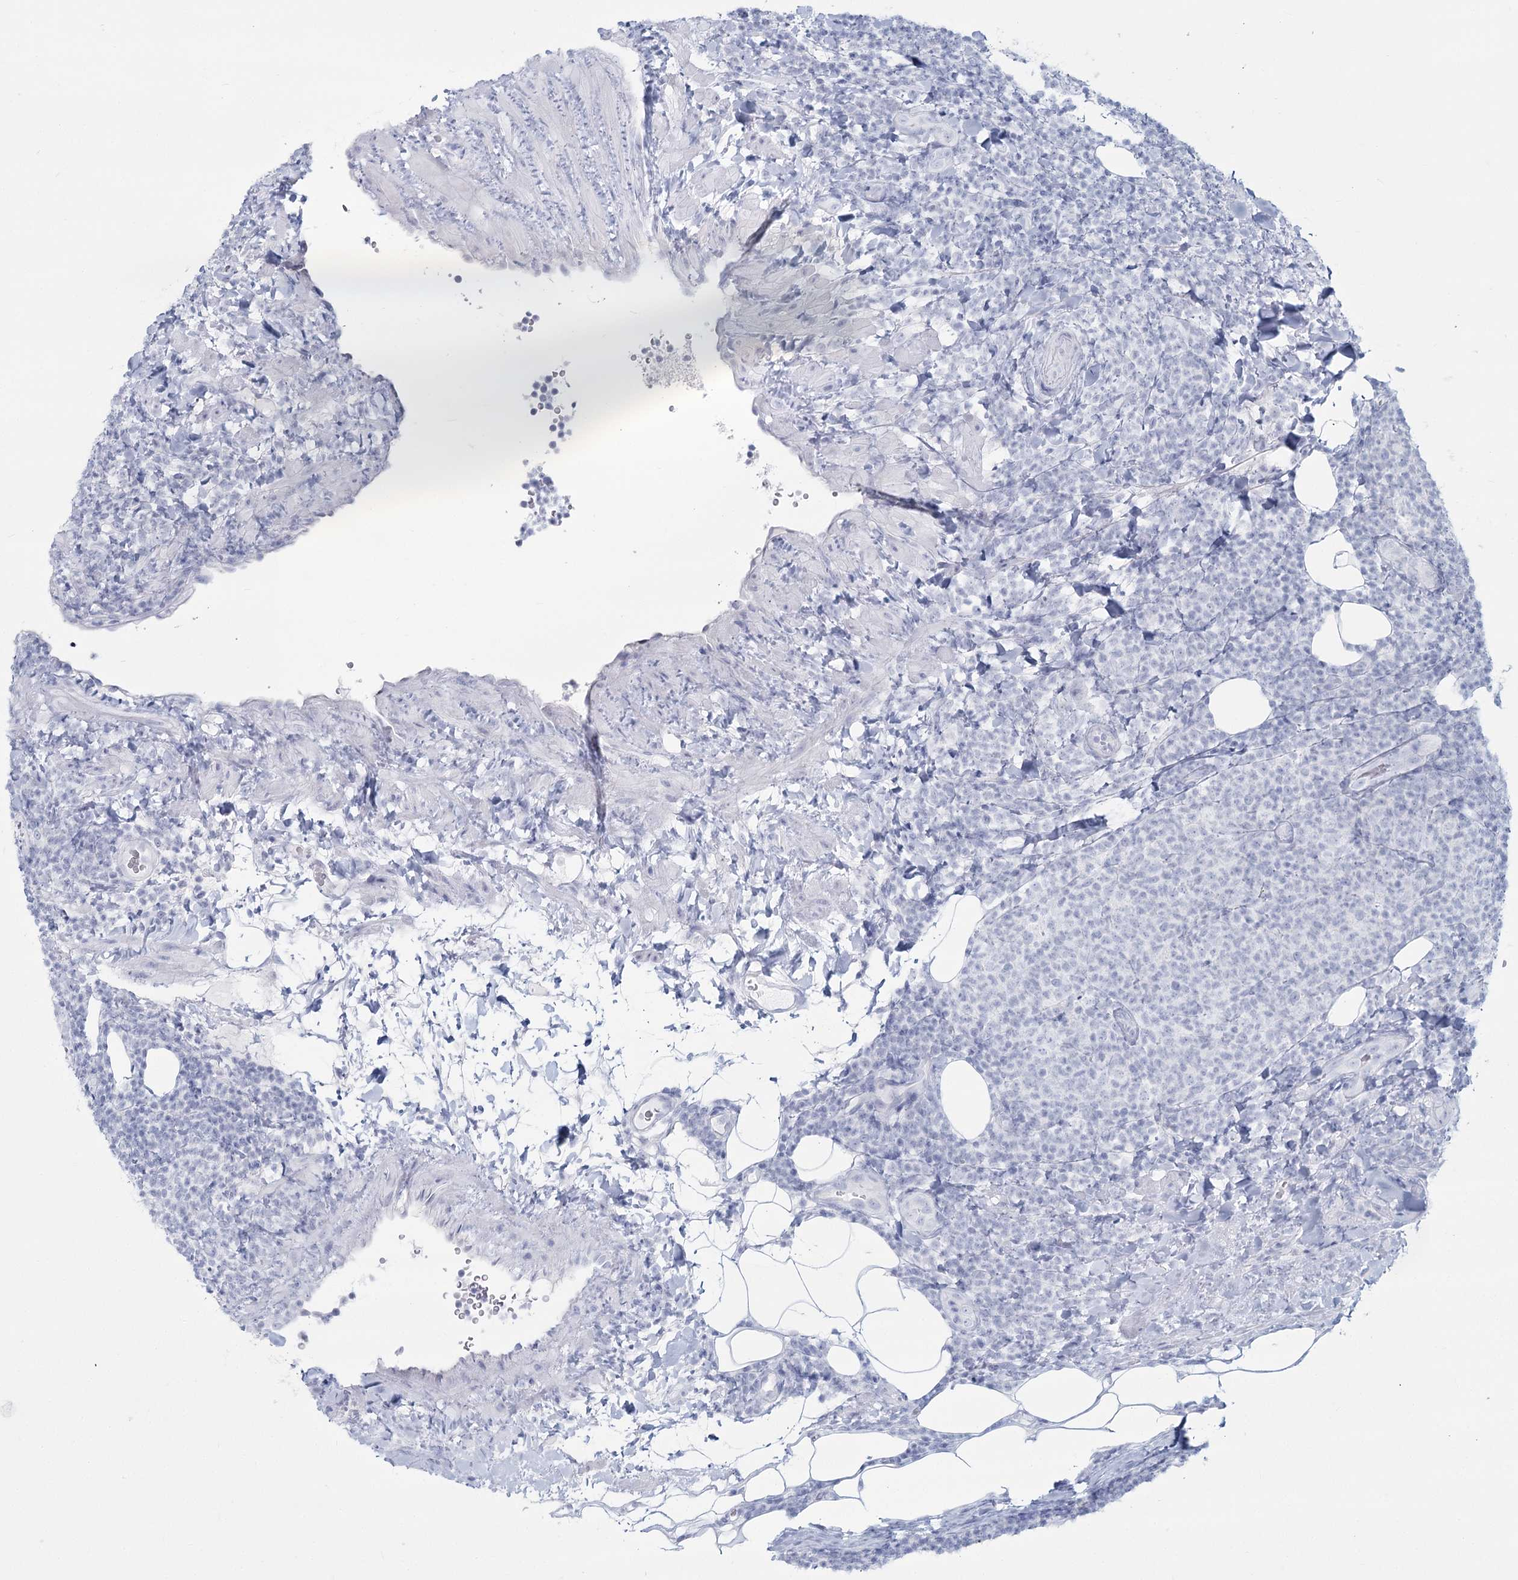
{"staining": {"intensity": "negative", "quantity": "none", "location": "none"}, "tissue": "lymphoma", "cell_type": "Tumor cells", "image_type": "cancer", "snomed": [{"axis": "morphology", "description": "Malignant lymphoma, non-Hodgkin's type, Low grade"}, {"axis": "topography", "description": "Lymph node"}], "caption": "IHC histopathology image of neoplastic tissue: low-grade malignant lymphoma, non-Hodgkin's type stained with DAB displays no significant protein positivity in tumor cells.", "gene": "SLC6A19", "patient": {"sex": "male", "age": 66}}